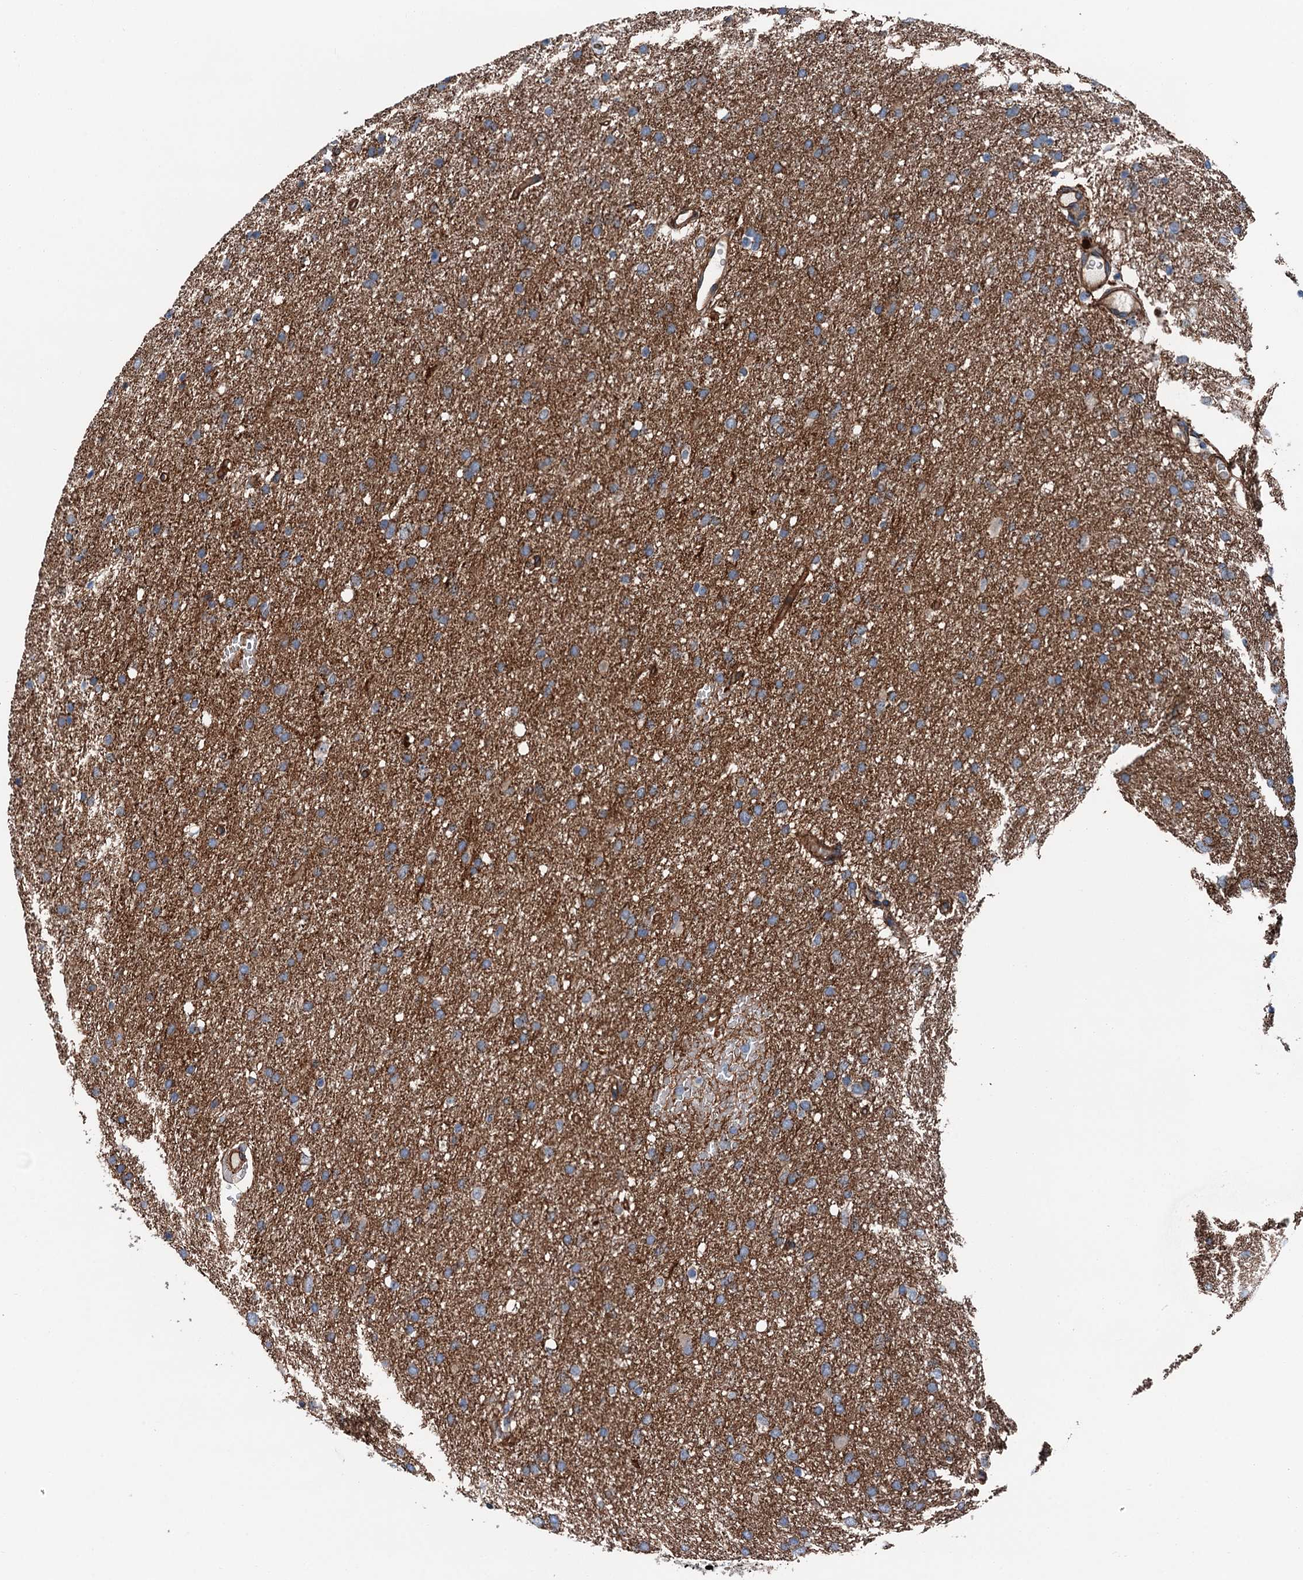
{"staining": {"intensity": "moderate", "quantity": ">75%", "location": "cytoplasmic/membranous"}, "tissue": "glioma", "cell_type": "Tumor cells", "image_type": "cancer", "snomed": [{"axis": "morphology", "description": "Glioma, malignant, High grade"}, {"axis": "topography", "description": "Cerebral cortex"}], "caption": "The immunohistochemical stain shows moderate cytoplasmic/membranous staining in tumor cells of glioma tissue. The protein is shown in brown color, while the nuclei are stained blue.", "gene": "NMRAL1", "patient": {"sex": "female", "age": 36}}